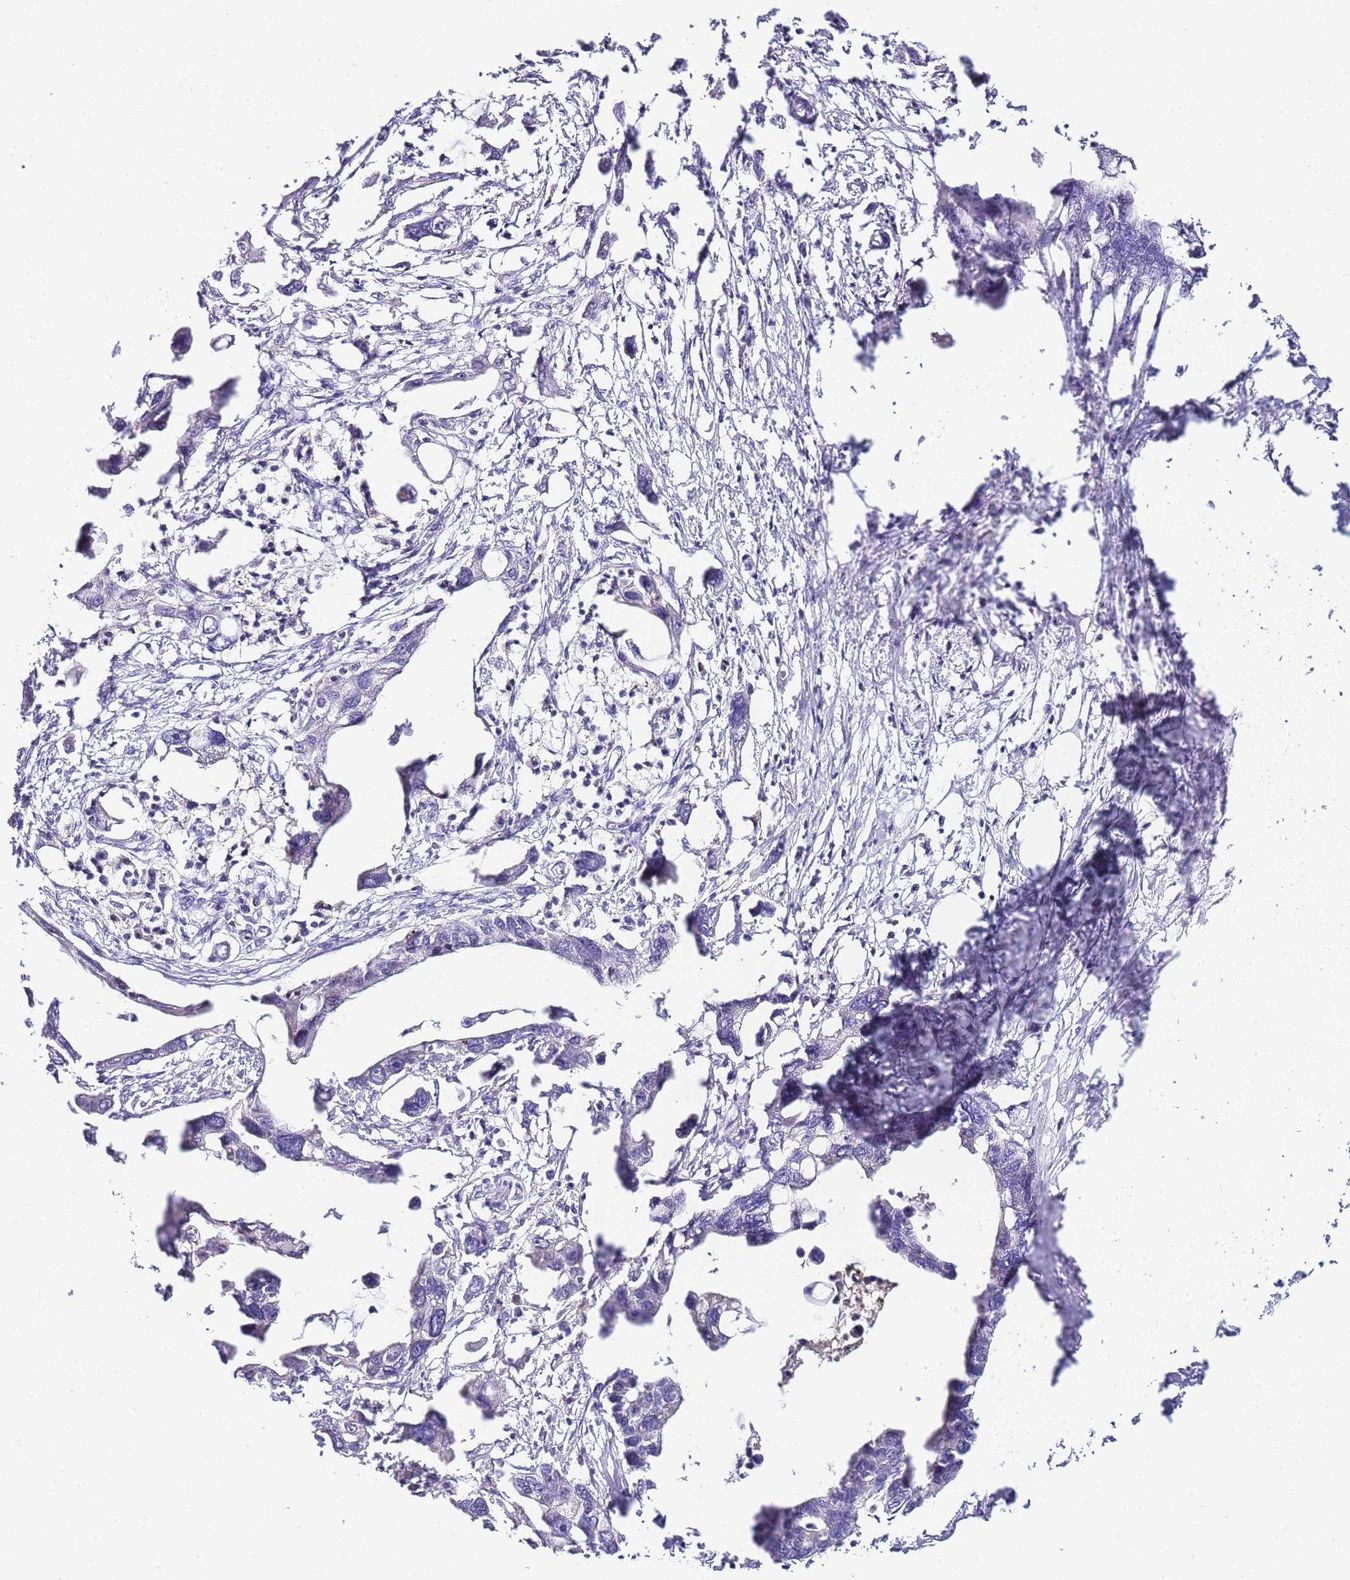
{"staining": {"intensity": "negative", "quantity": "none", "location": "none"}, "tissue": "pancreatic cancer", "cell_type": "Tumor cells", "image_type": "cancer", "snomed": [{"axis": "morphology", "description": "Adenocarcinoma, NOS"}, {"axis": "topography", "description": "Pancreas"}], "caption": "Immunohistochemical staining of pancreatic cancer (adenocarcinoma) exhibits no significant expression in tumor cells.", "gene": "DPP4", "patient": {"sex": "female", "age": 83}}